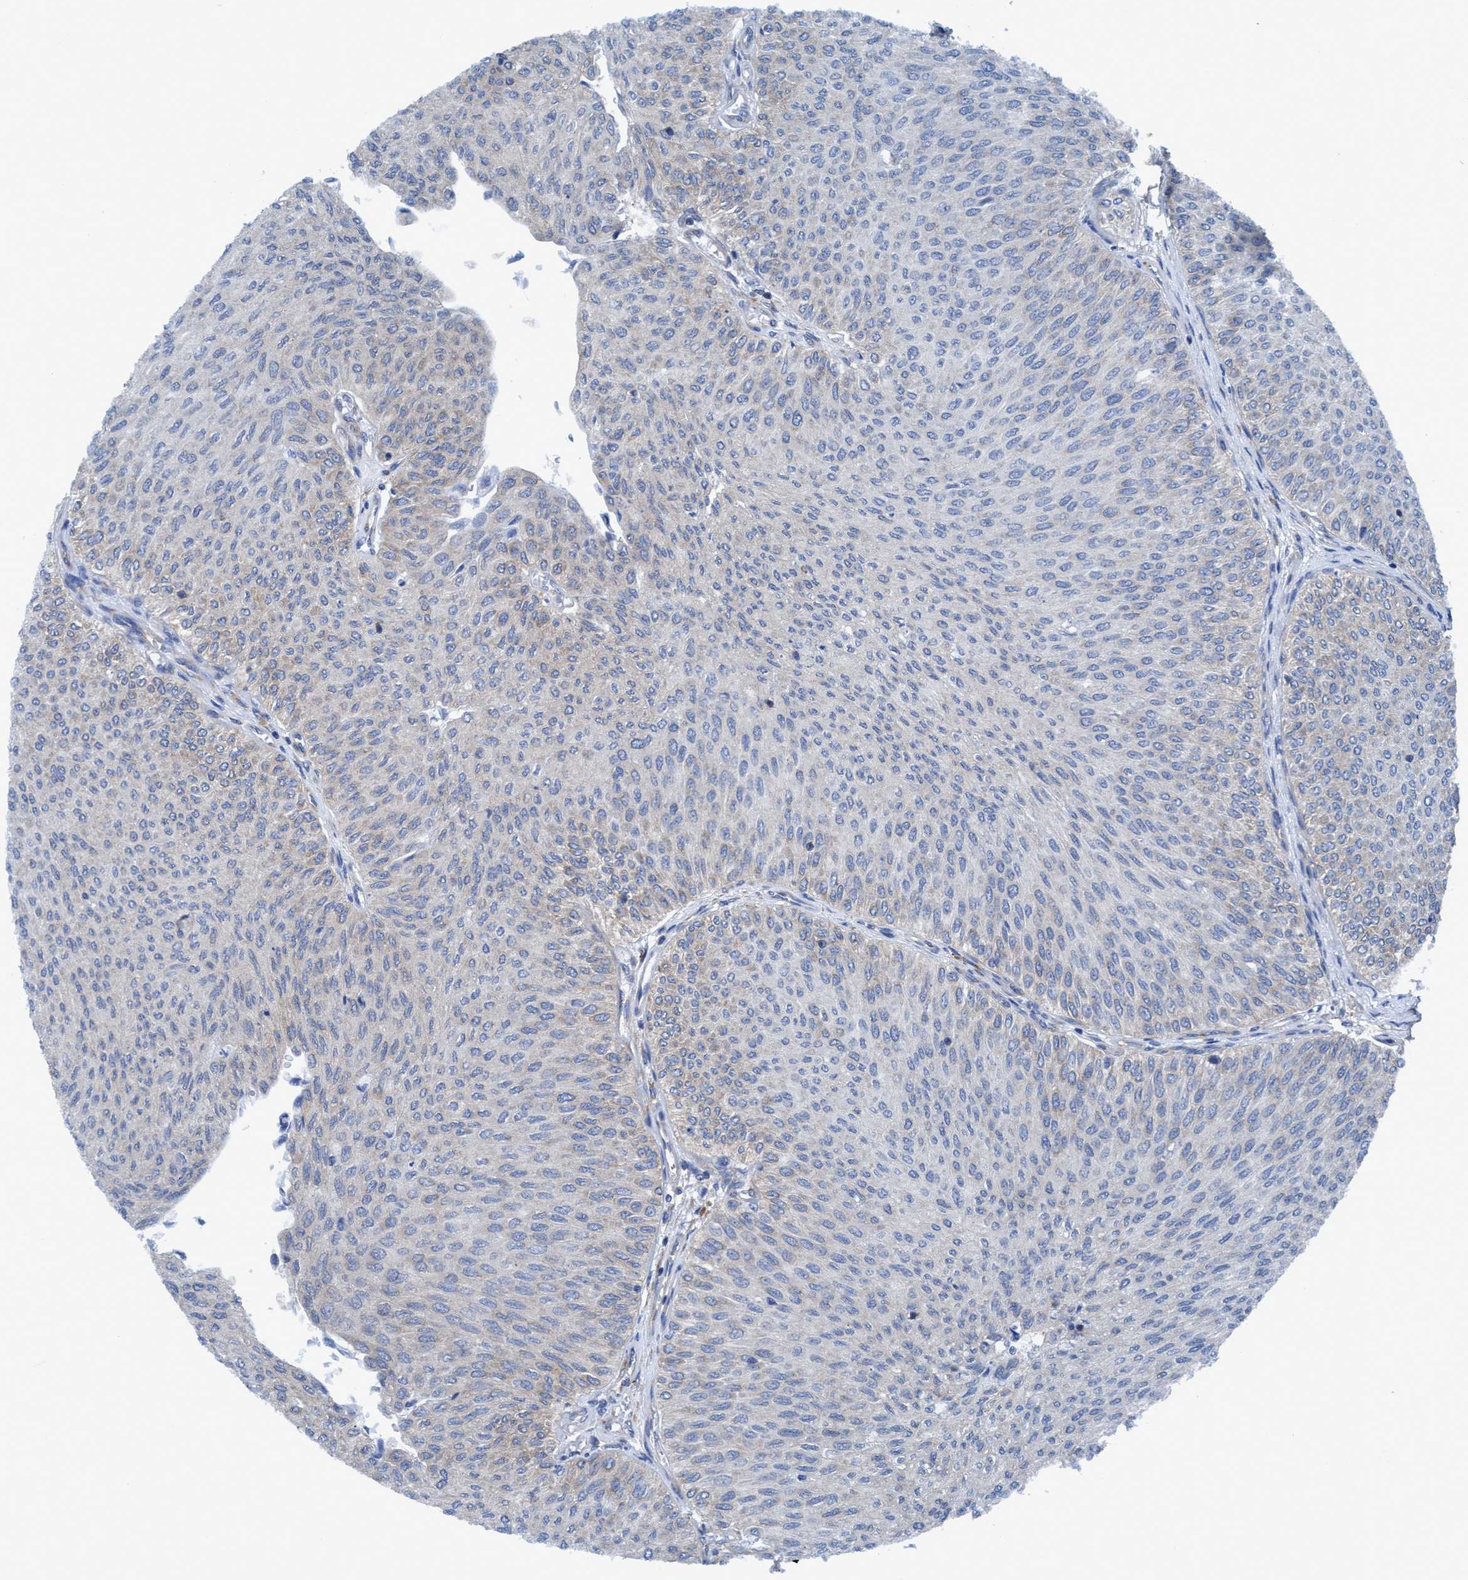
{"staining": {"intensity": "negative", "quantity": "none", "location": "none"}, "tissue": "urothelial cancer", "cell_type": "Tumor cells", "image_type": "cancer", "snomed": [{"axis": "morphology", "description": "Urothelial carcinoma, Low grade"}, {"axis": "topography", "description": "Urinary bladder"}], "caption": "Tumor cells are negative for protein expression in human urothelial cancer.", "gene": "NMT1", "patient": {"sex": "male", "age": 78}}